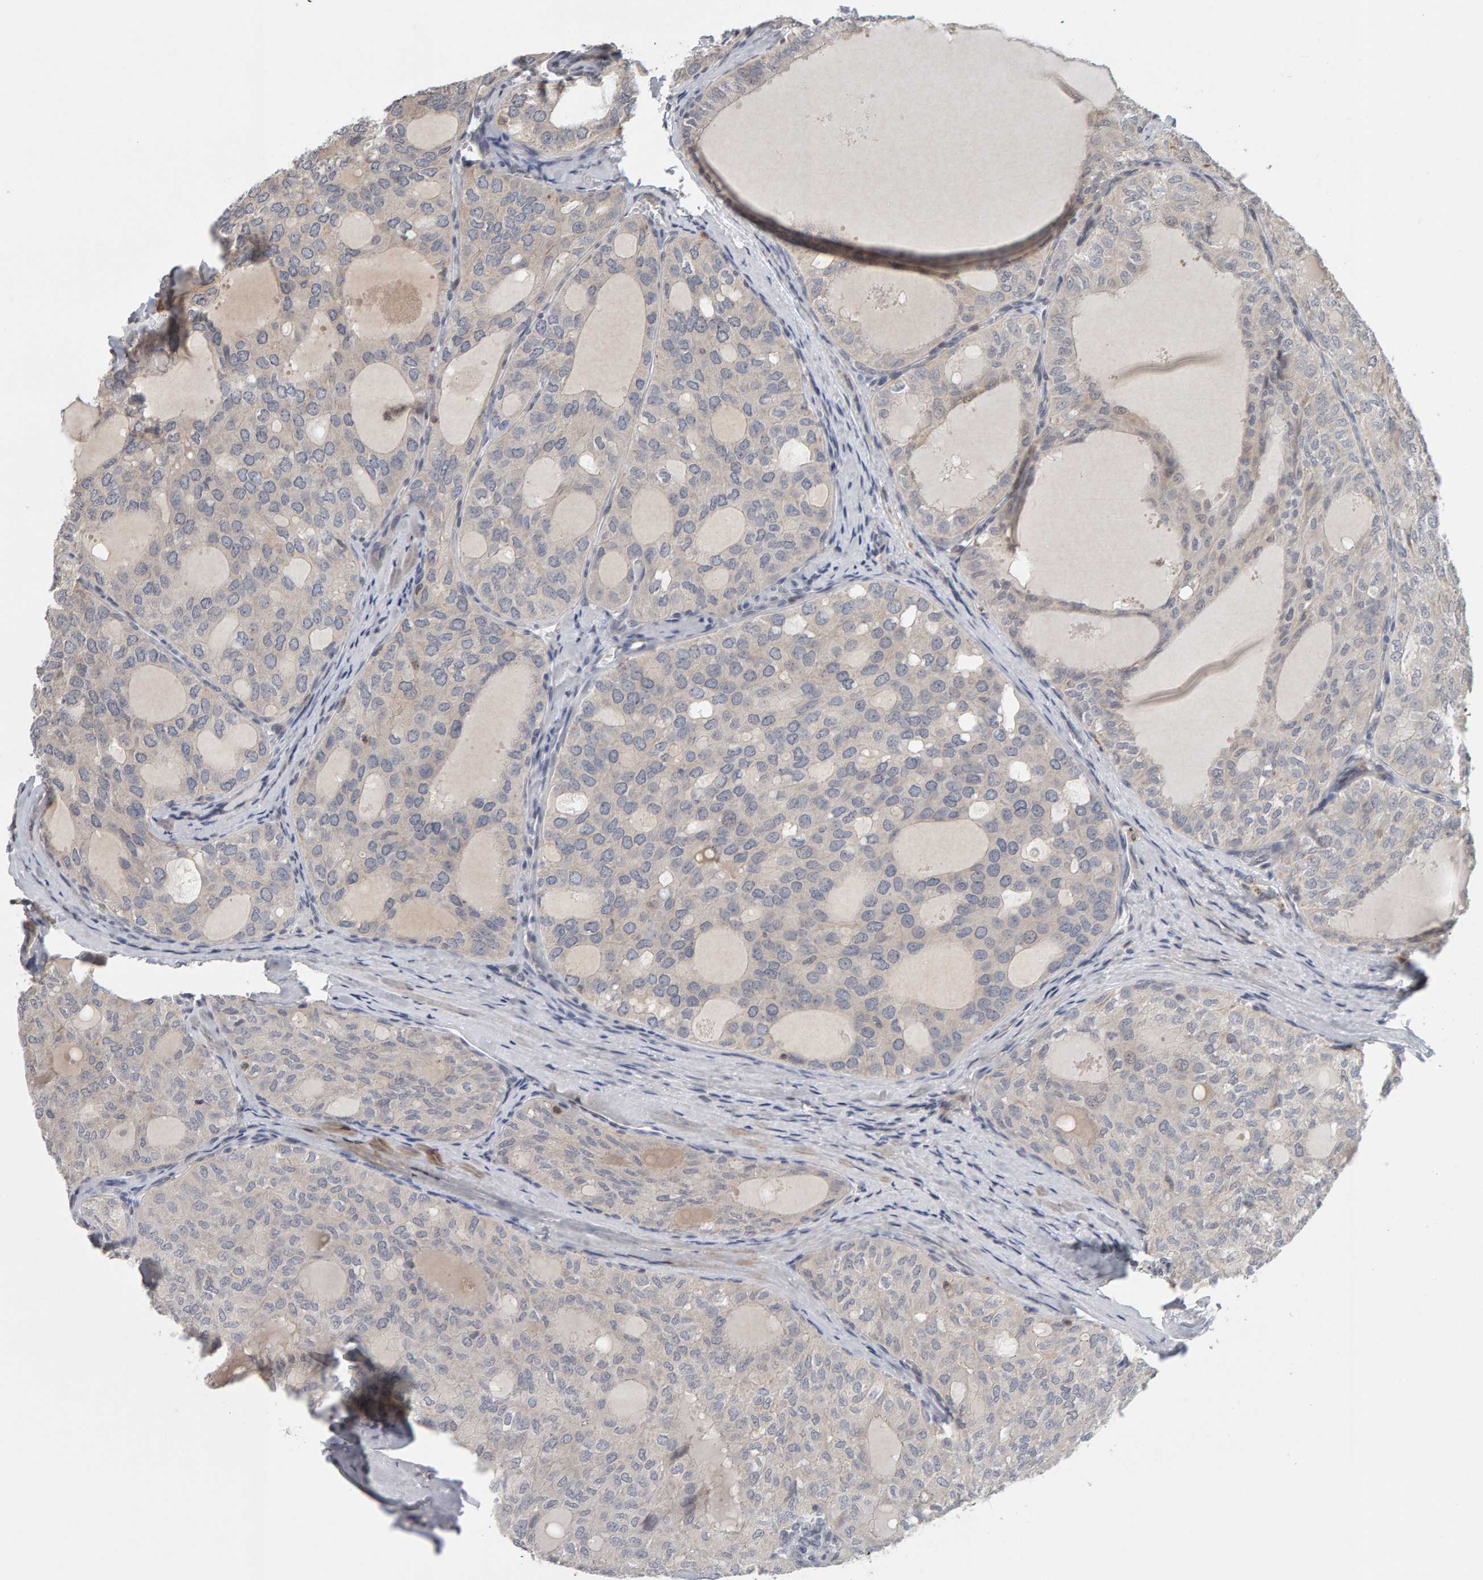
{"staining": {"intensity": "negative", "quantity": "none", "location": "none"}, "tissue": "thyroid cancer", "cell_type": "Tumor cells", "image_type": "cancer", "snomed": [{"axis": "morphology", "description": "Follicular adenoma carcinoma, NOS"}, {"axis": "topography", "description": "Thyroid gland"}], "caption": "A photomicrograph of follicular adenoma carcinoma (thyroid) stained for a protein reveals no brown staining in tumor cells. (Brightfield microscopy of DAB (3,3'-diaminobenzidine) immunohistochemistry at high magnification).", "gene": "TEFM", "patient": {"sex": "male", "age": 75}}